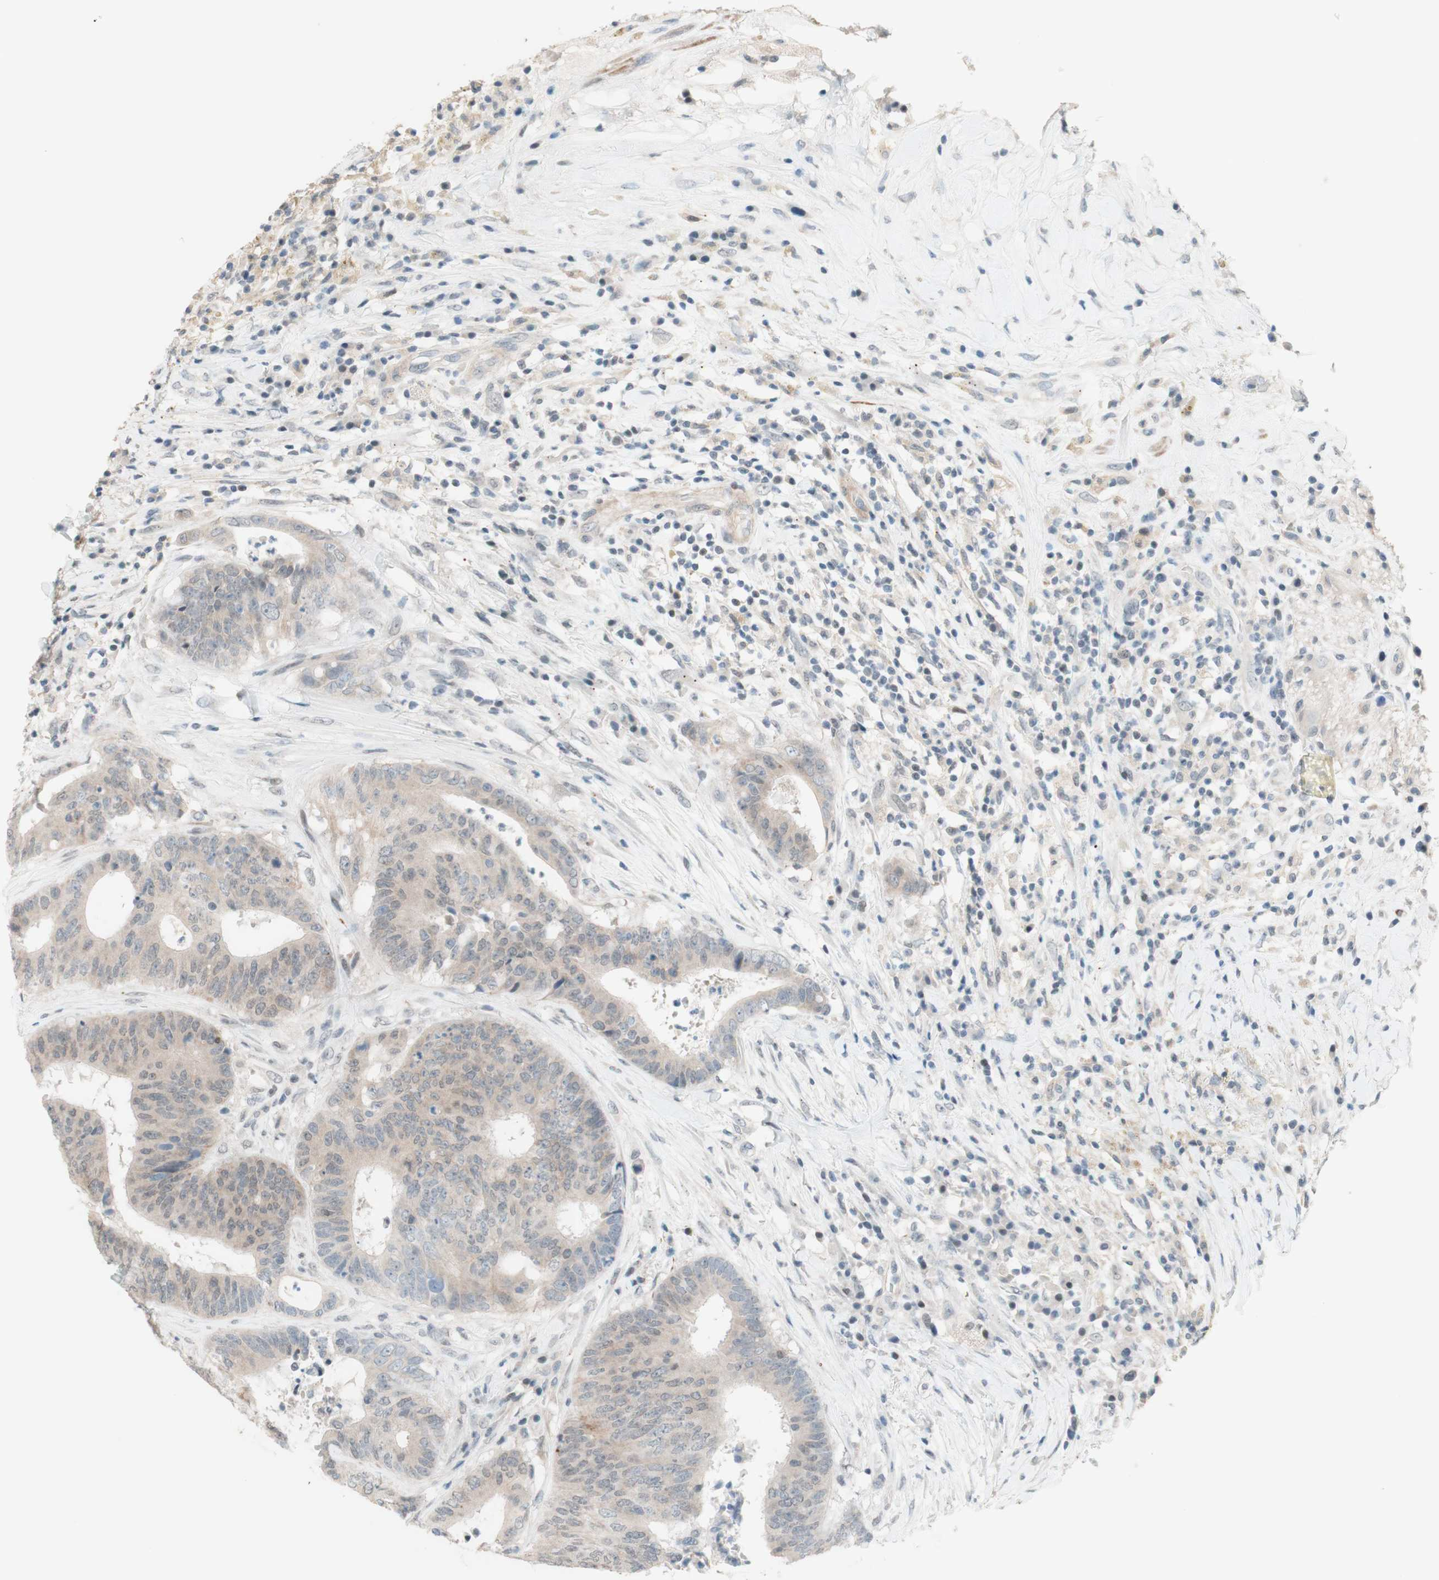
{"staining": {"intensity": "weak", "quantity": "<25%", "location": "cytoplasmic/membranous"}, "tissue": "colorectal cancer", "cell_type": "Tumor cells", "image_type": "cancer", "snomed": [{"axis": "morphology", "description": "Adenocarcinoma, NOS"}, {"axis": "topography", "description": "Rectum"}], "caption": "Immunohistochemistry image of human colorectal cancer (adenocarcinoma) stained for a protein (brown), which exhibits no positivity in tumor cells.", "gene": "JPH1", "patient": {"sex": "male", "age": 72}}